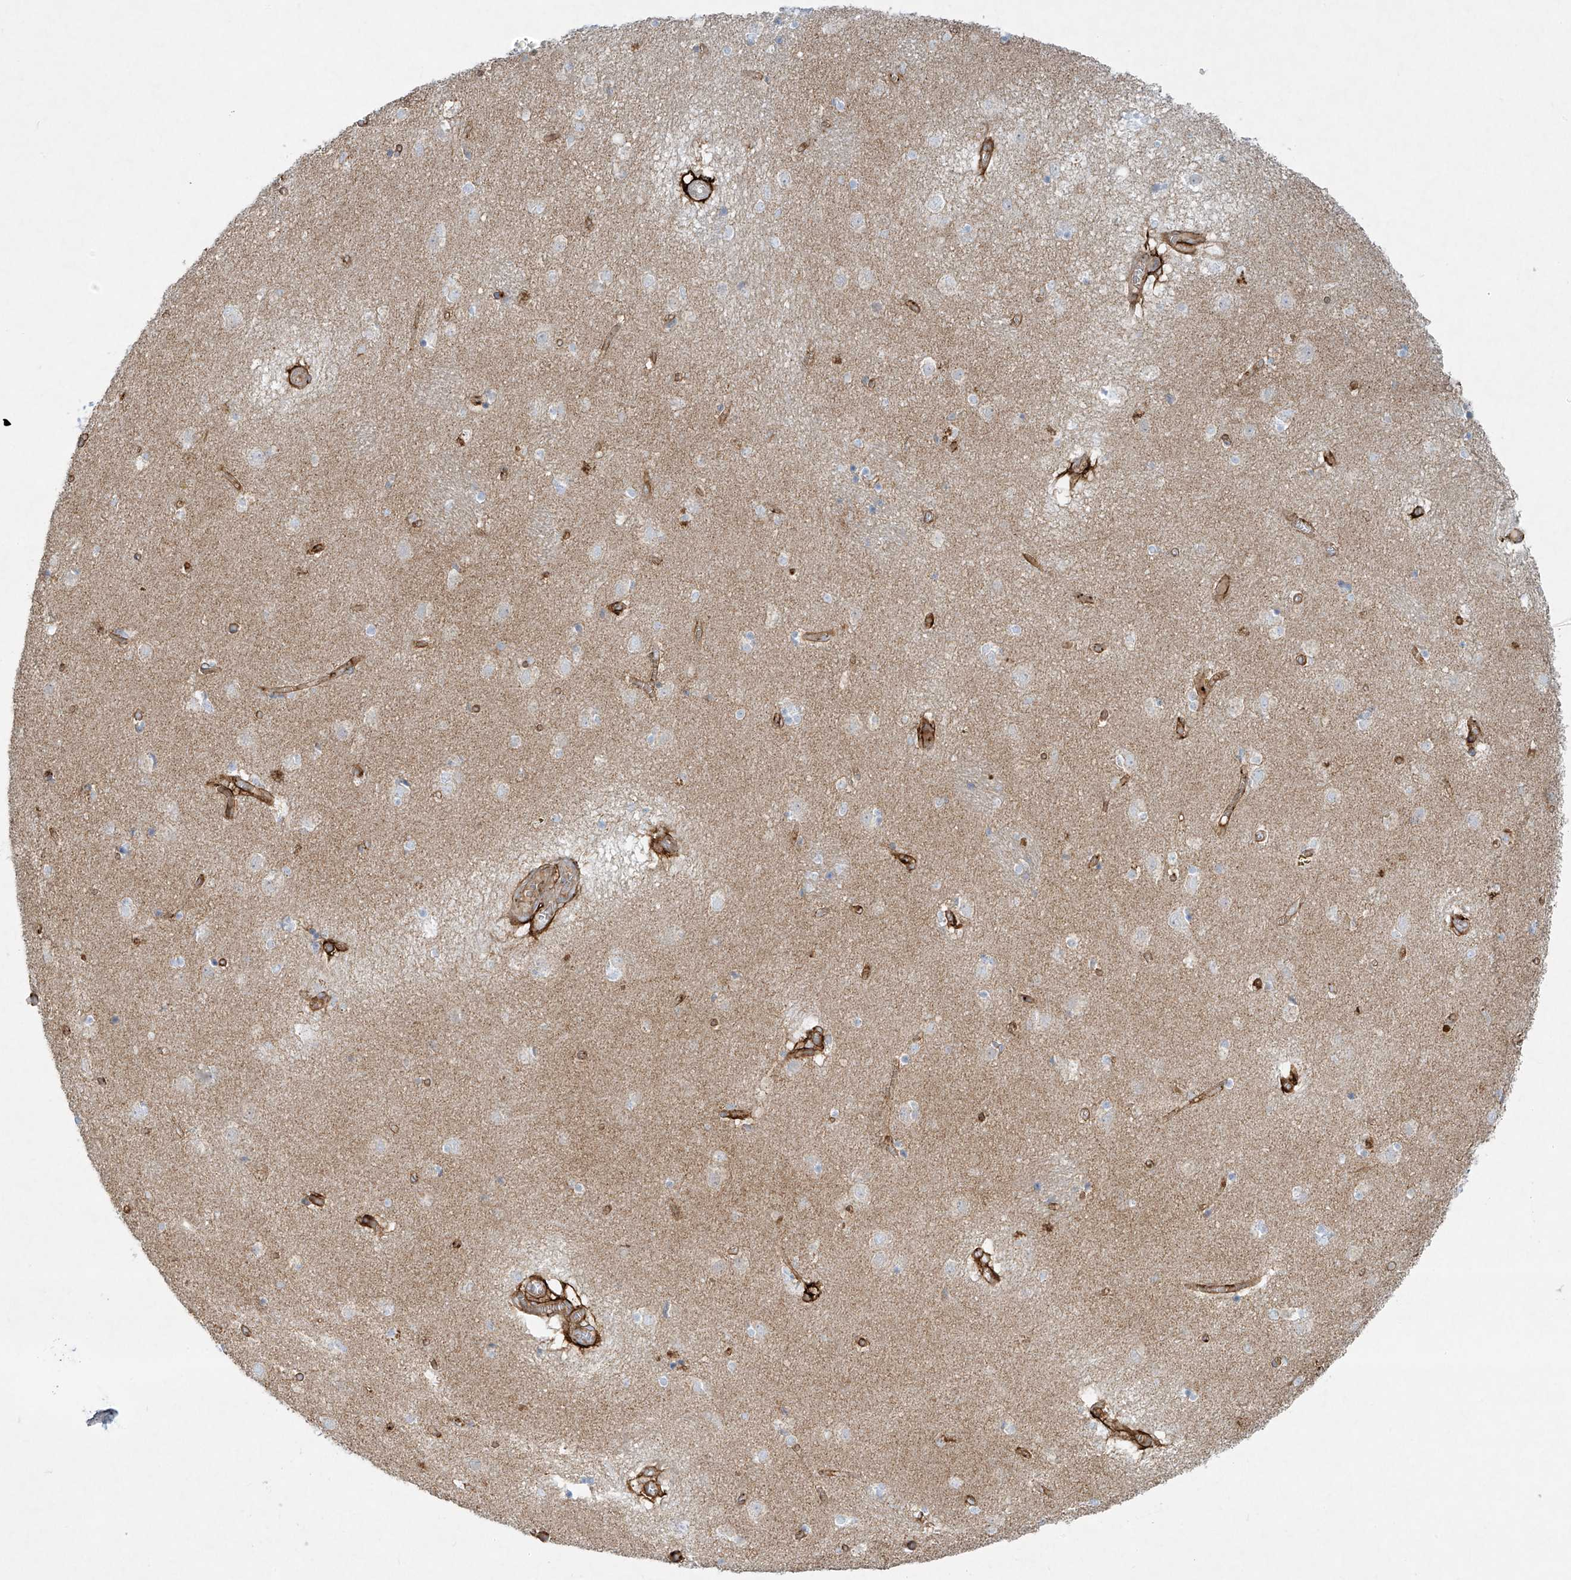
{"staining": {"intensity": "weak", "quantity": "<25%", "location": "cytoplasmic/membranous"}, "tissue": "caudate", "cell_type": "Glial cells", "image_type": "normal", "snomed": [{"axis": "morphology", "description": "Normal tissue, NOS"}, {"axis": "topography", "description": "Lateral ventricle wall"}], "caption": "IHC micrograph of benign caudate: human caudate stained with DAB demonstrates no significant protein expression in glial cells.", "gene": "VAMP5", "patient": {"sex": "male", "age": 70}}